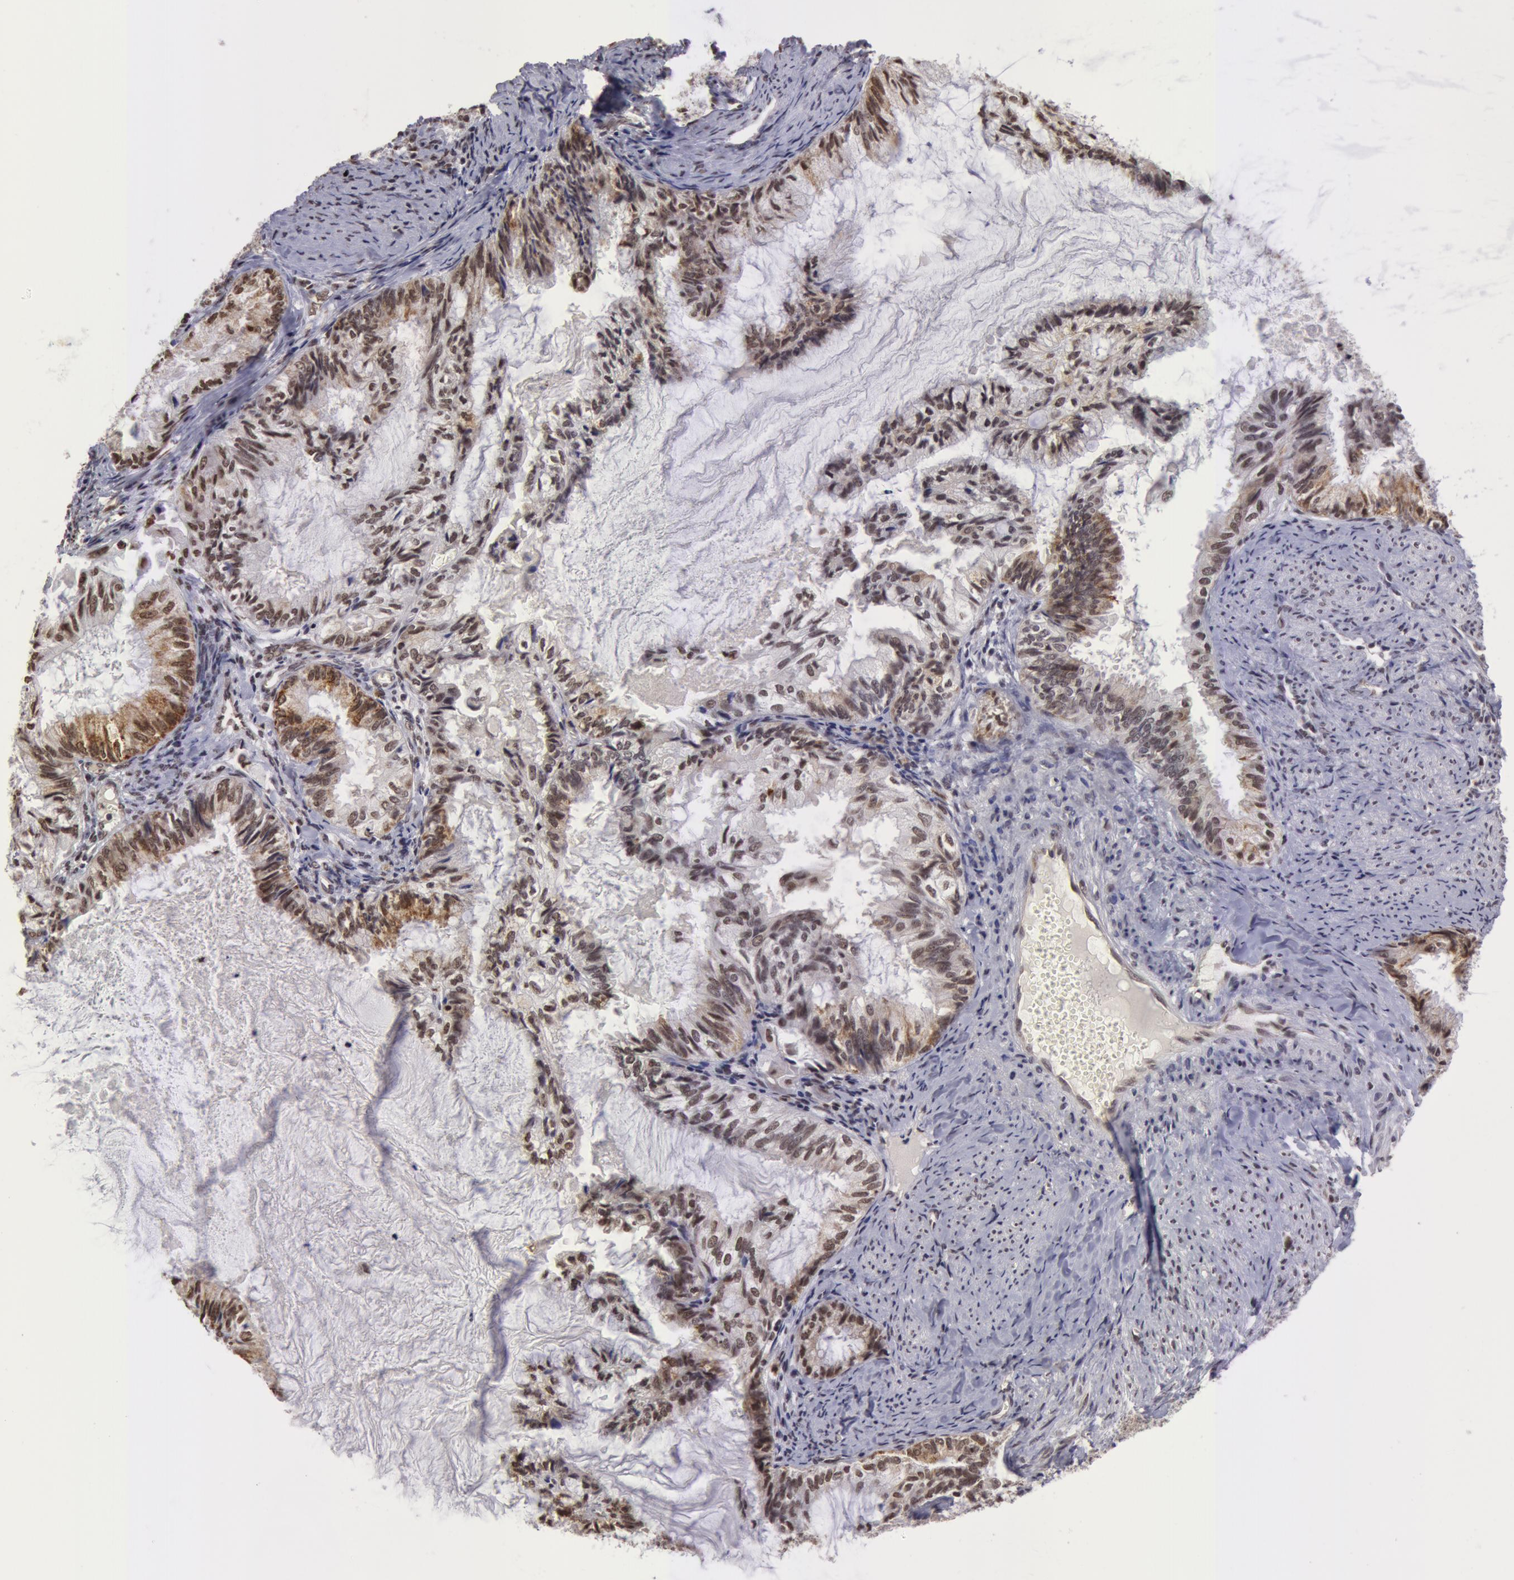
{"staining": {"intensity": "weak", "quantity": "25%-75%", "location": "cytoplasmic/membranous,nuclear"}, "tissue": "endometrial cancer", "cell_type": "Tumor cells", "image_type": "cancer", "snomed": [{"axis": "morphology", "description": "Adenocarcinoma, NOS"}, {"axis": "topography", "description": "Endometrium"}], "caption": "A photomicrograph of endometrial adenocarcinoma stained for a protein demonstrates weak cytoplasmic/membranous and nuclear brown staining in tumor cells.", "gene": "VRTN", "patient": {"sex": "female", "age": 86}}